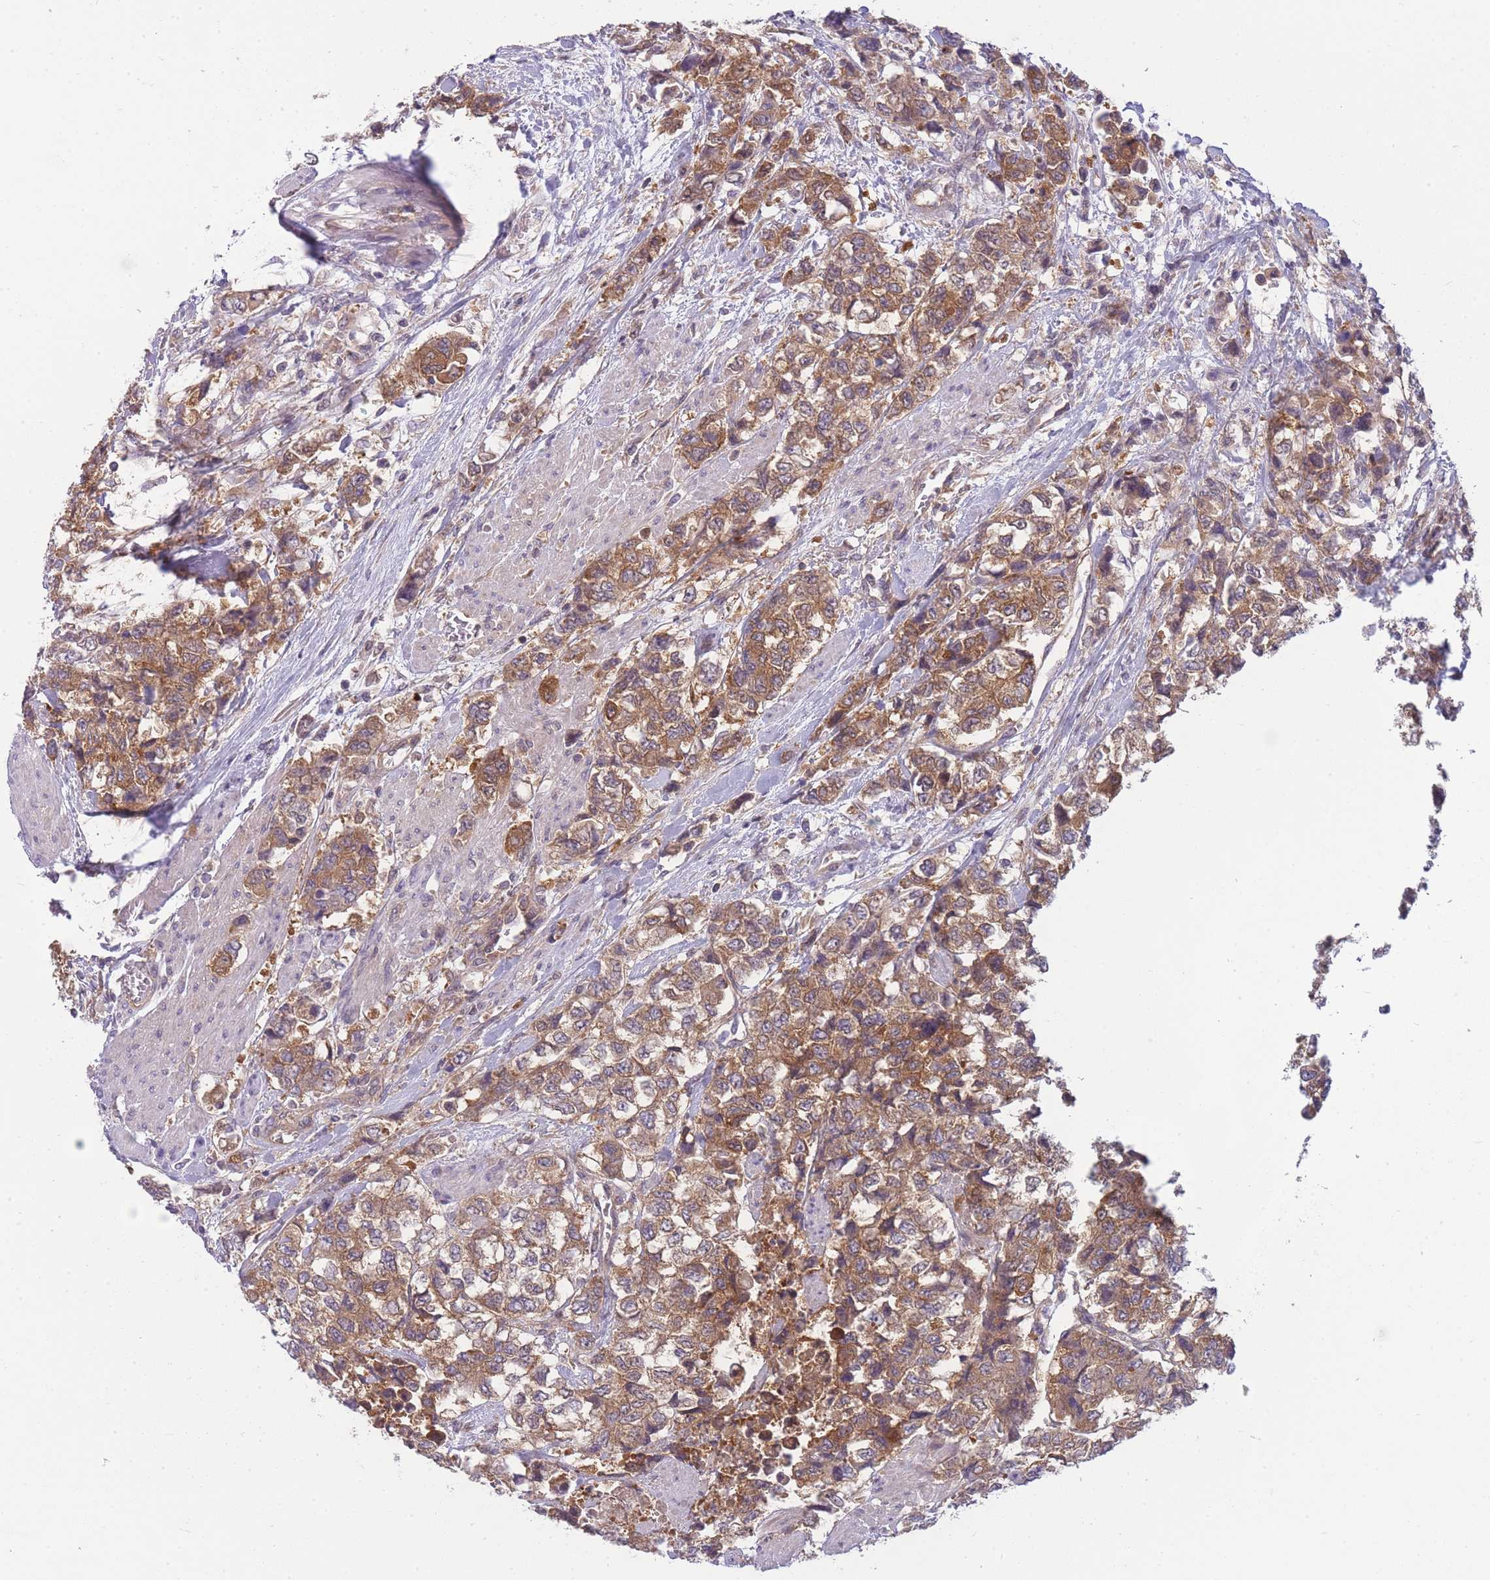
{"staining": {"intensity": "moderate", "quantity": ">75%", "location": "cytoplasmic/membranous"}, "tissue": "urothelial cancer", "cell_type": "Tumor cells", "image_type": "cancer", "snomed": [{"axis": "morphology", "description": "Urothelial carcinoma, High grade"}, {"axis": "topography", "description": "Urinary bladder"}], "caption": "High-grade urothelial carcinoma stained for a protein demonstrates moderate cytoplasmic/membranous positivity in tumor cells. (brown staining indicates protein expression, while blue staining denotes nuclei).", "gene": "PFDN6", "patient": {"sex": "female", "age": 78}}